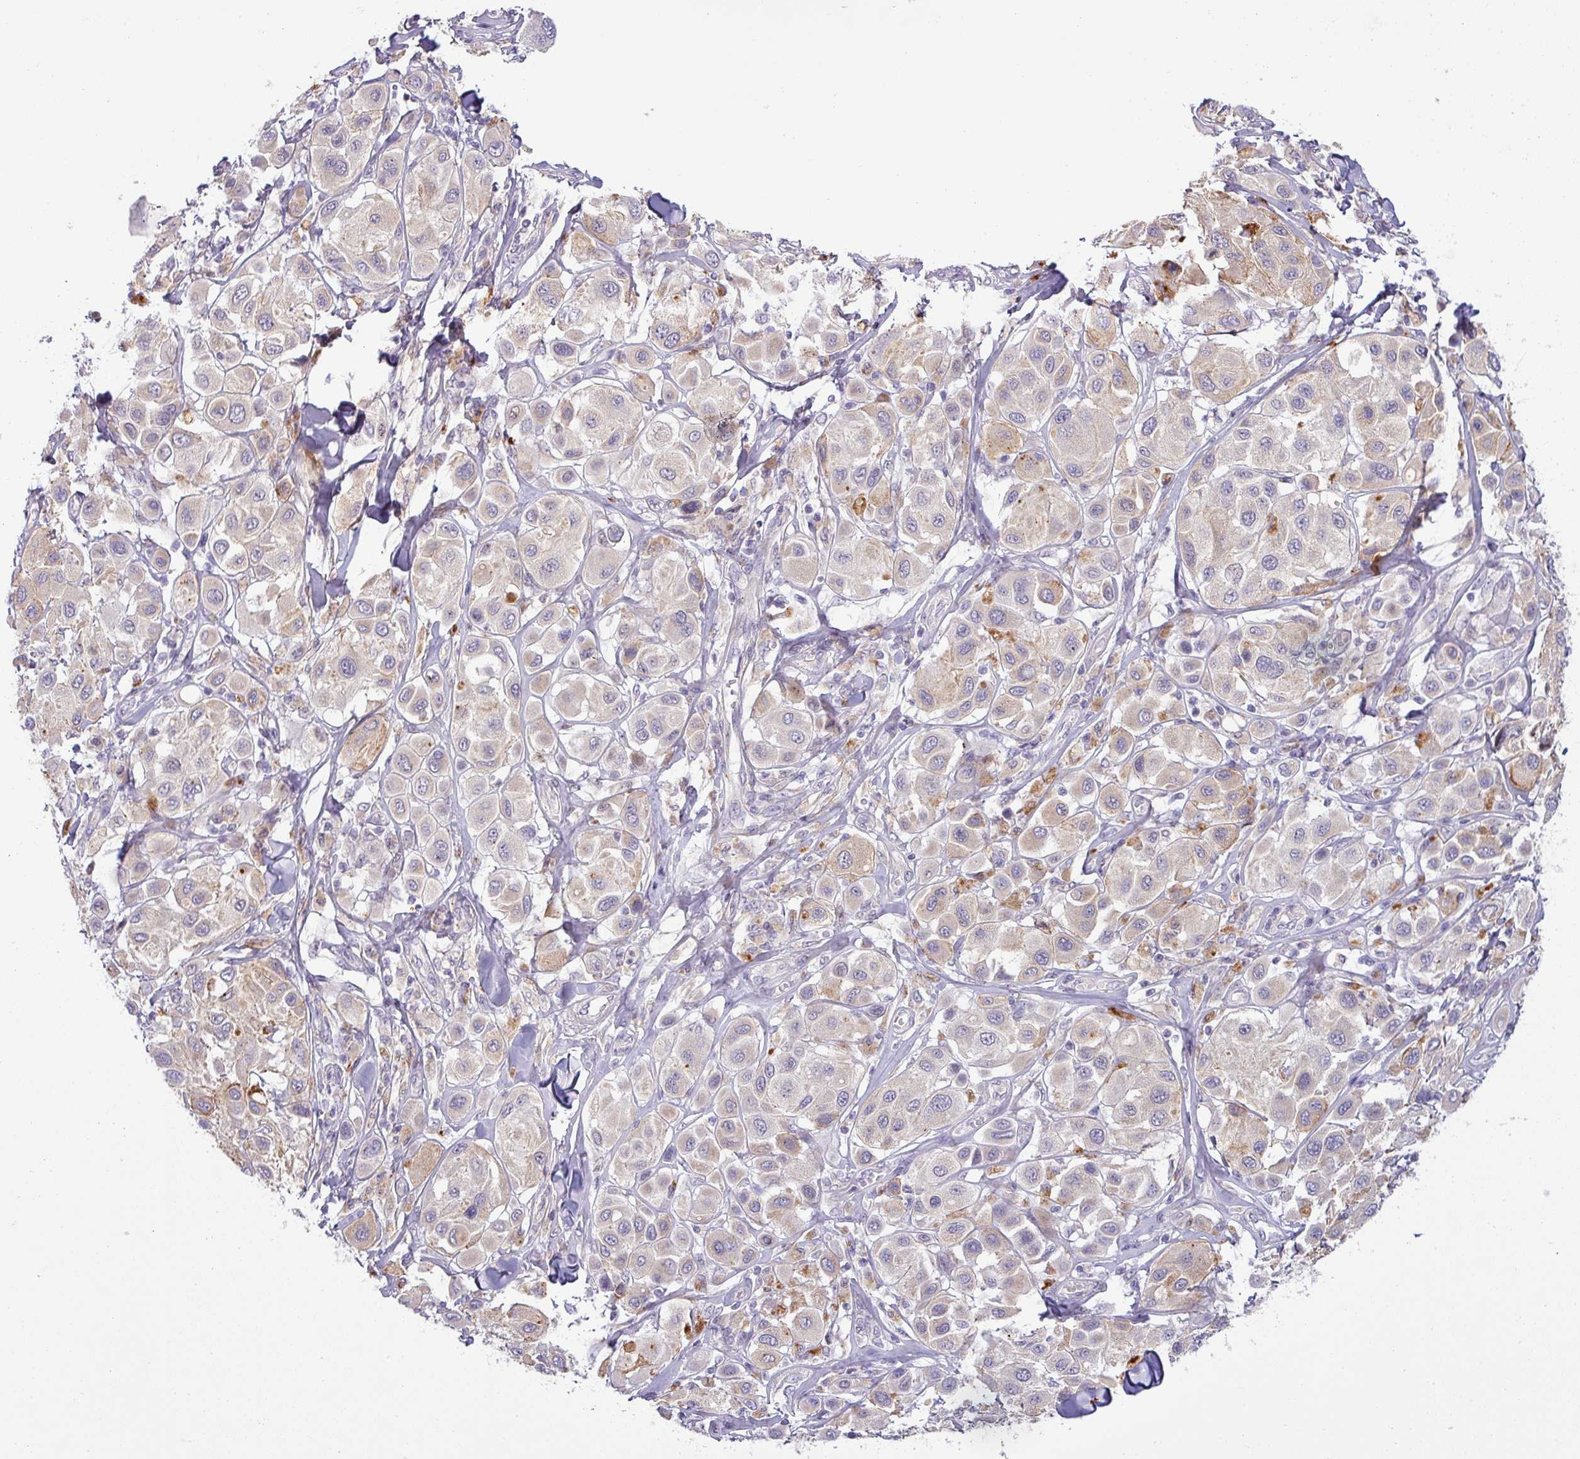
{"staining": {"intensity": "negative", "quantity": "none", "location": "none"}, "tissue": "melanoma", "cell_type": "Tumor cells", "image_type": "cancer", "snomed": [{"axis": "morphology", "description": "Malignant melanoma, Metastatic site"}, {"axis": "topography", "description": "Skin"}], "caption": "Malignant melanoma (metastatic site) was stained to show a protein in brown. There is no significant expression in tumor cells.", "gene": "HBEGF", "patient": {"sex": "male", "age": 41}}